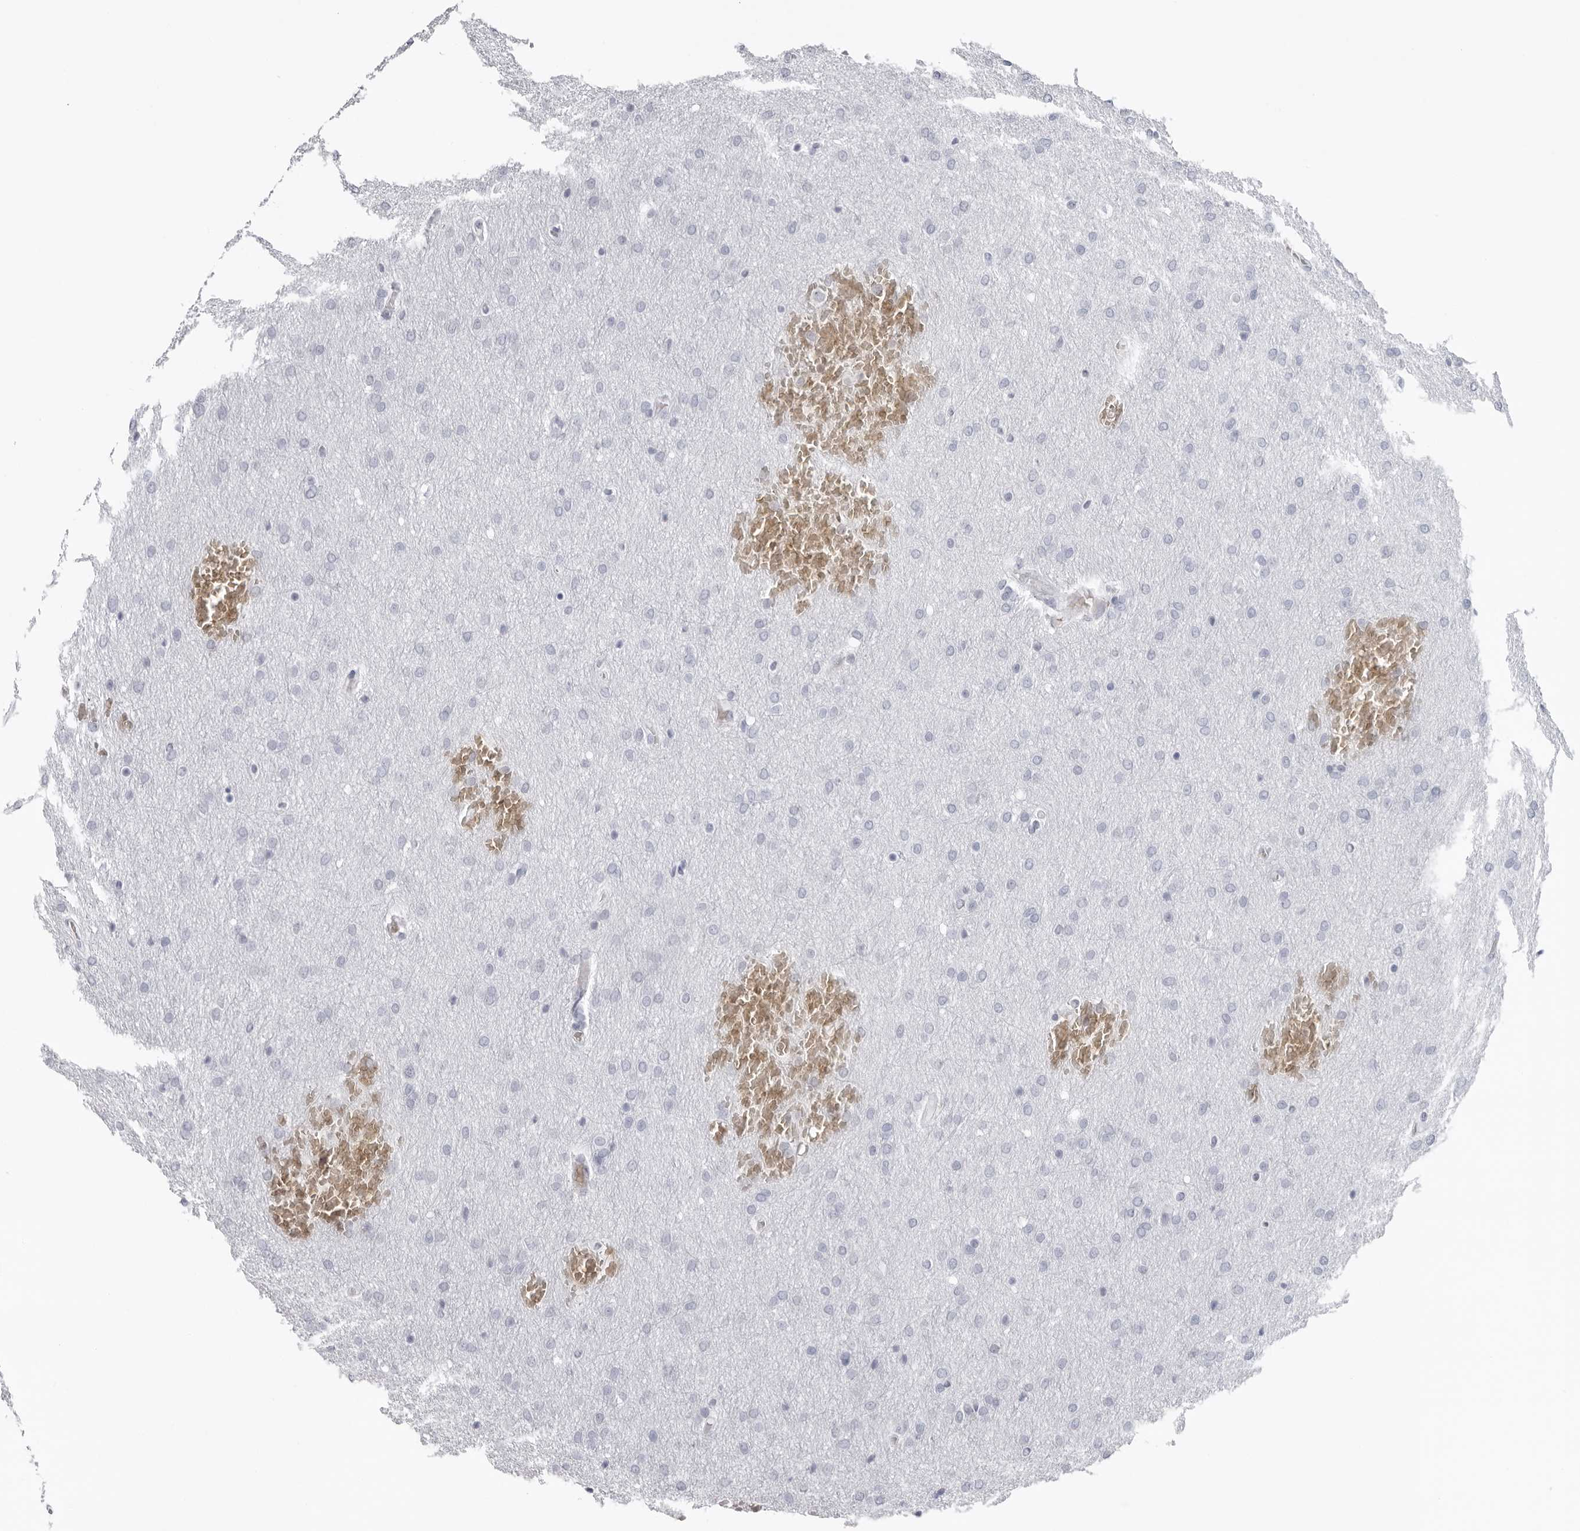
{"staining": {"intensity": "negative", "quantity": "none", "location": "none"}, "tissue": "glioma", "cell_type": "Tumor cells", "image_type": "cancer", "snomed": [{"axis": "morphology", "description": "Glioma, malignant, Low grade"}, {"axis": "topography", "description": "Brain"}], "caption": "Glioma was stained to show a protein in brown. There is no significant positivity in tumor cells.", "gene": "EPB41", "patient": {"sex": "female", "age": 37}}